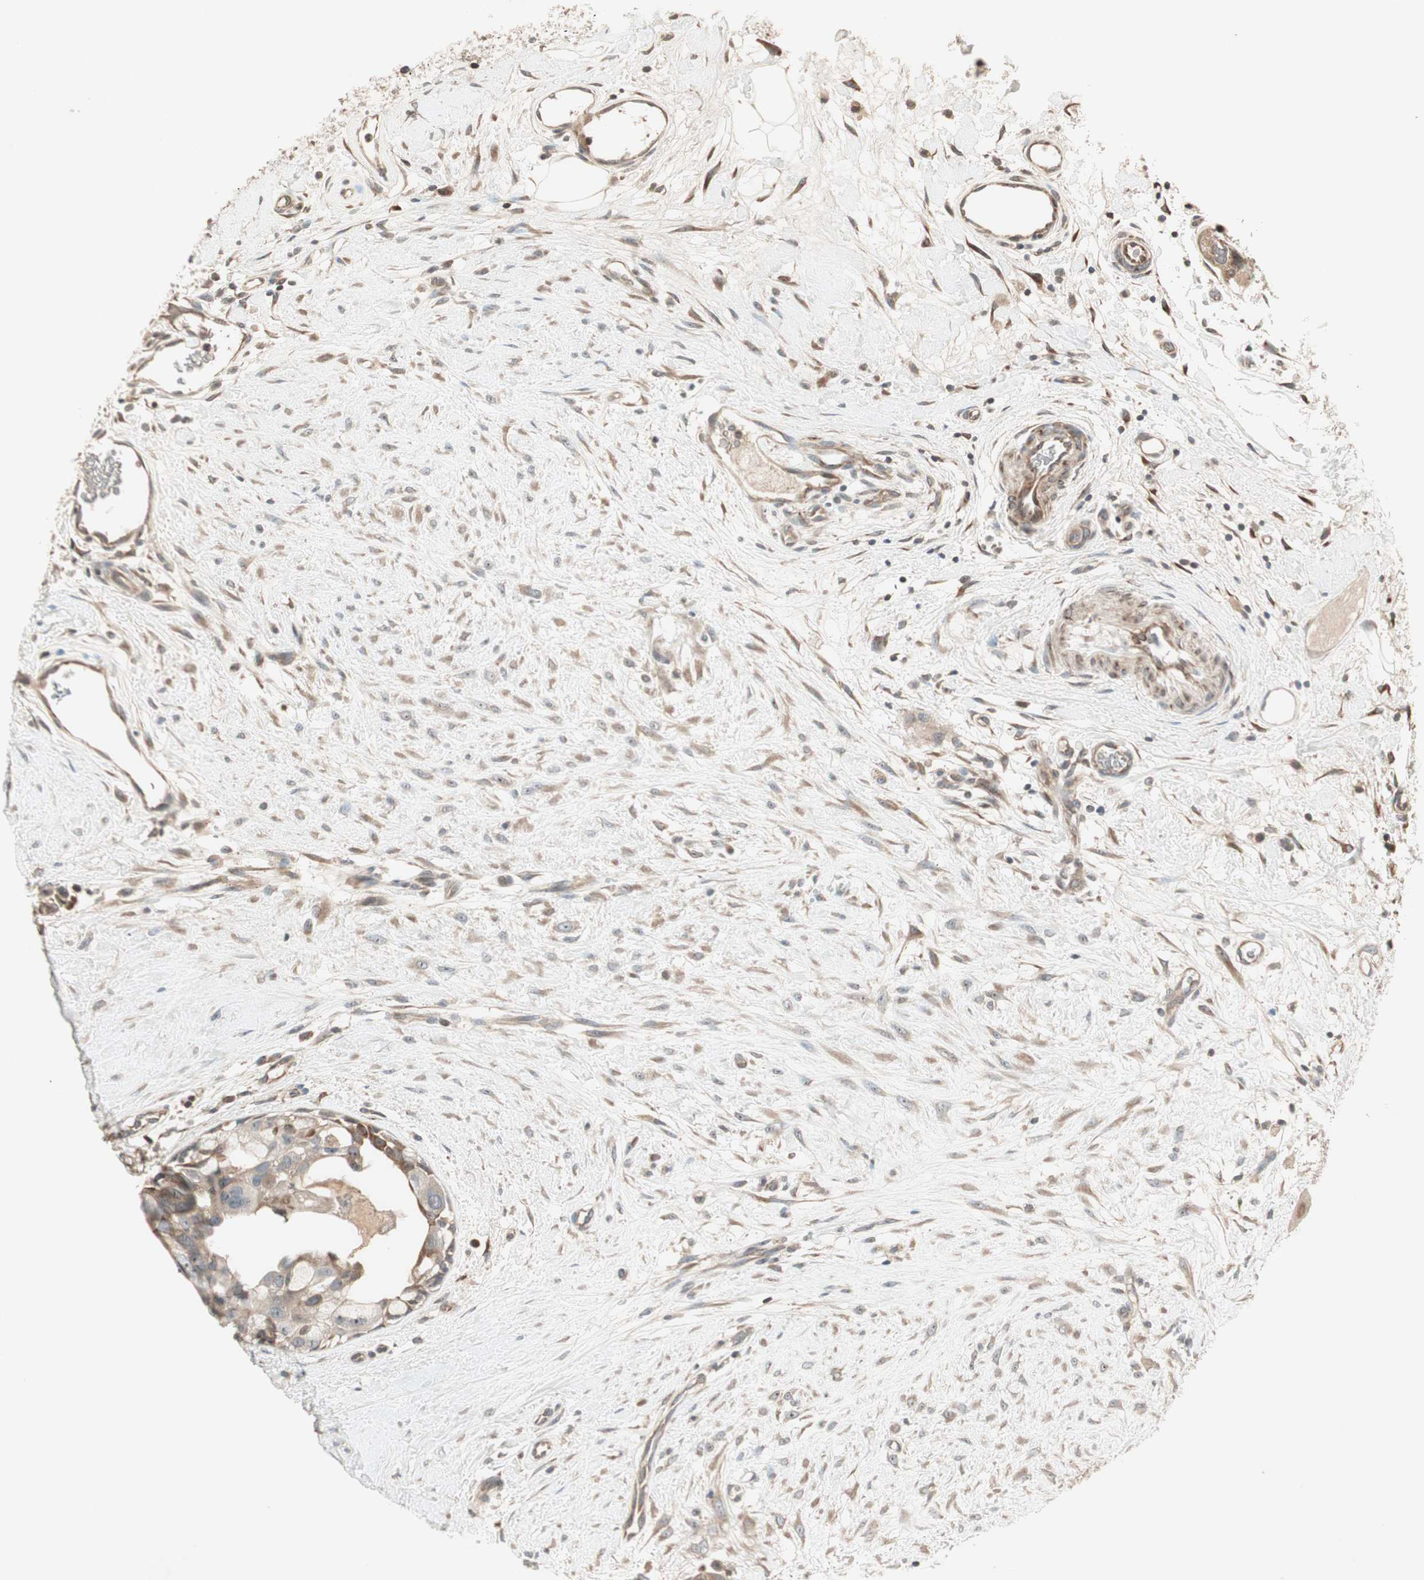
{"staining": {"intensity": "weak", "quantity": "25%-75%", "location": "cytoplasmic/membranous"}, "tissue": "breast cancer", "cell_type": "Tumor cells", "image_type": "cancer", "snomed": [{"axis": "morphology", "description": "Duct carcinoma"}, {"axis": "topography", "description": "Breast"}], "caption": "DAB (3,3'-diaminobenzidine) immunohistochemical staining of human breast cancer (infiltrating ductal carcinoma) displays weak cytoplasmic/membranous protein expression in about 25%-75% of tumor cells.", "gene": "IRS1", "patient": {"sex": "female", "age": 40}}